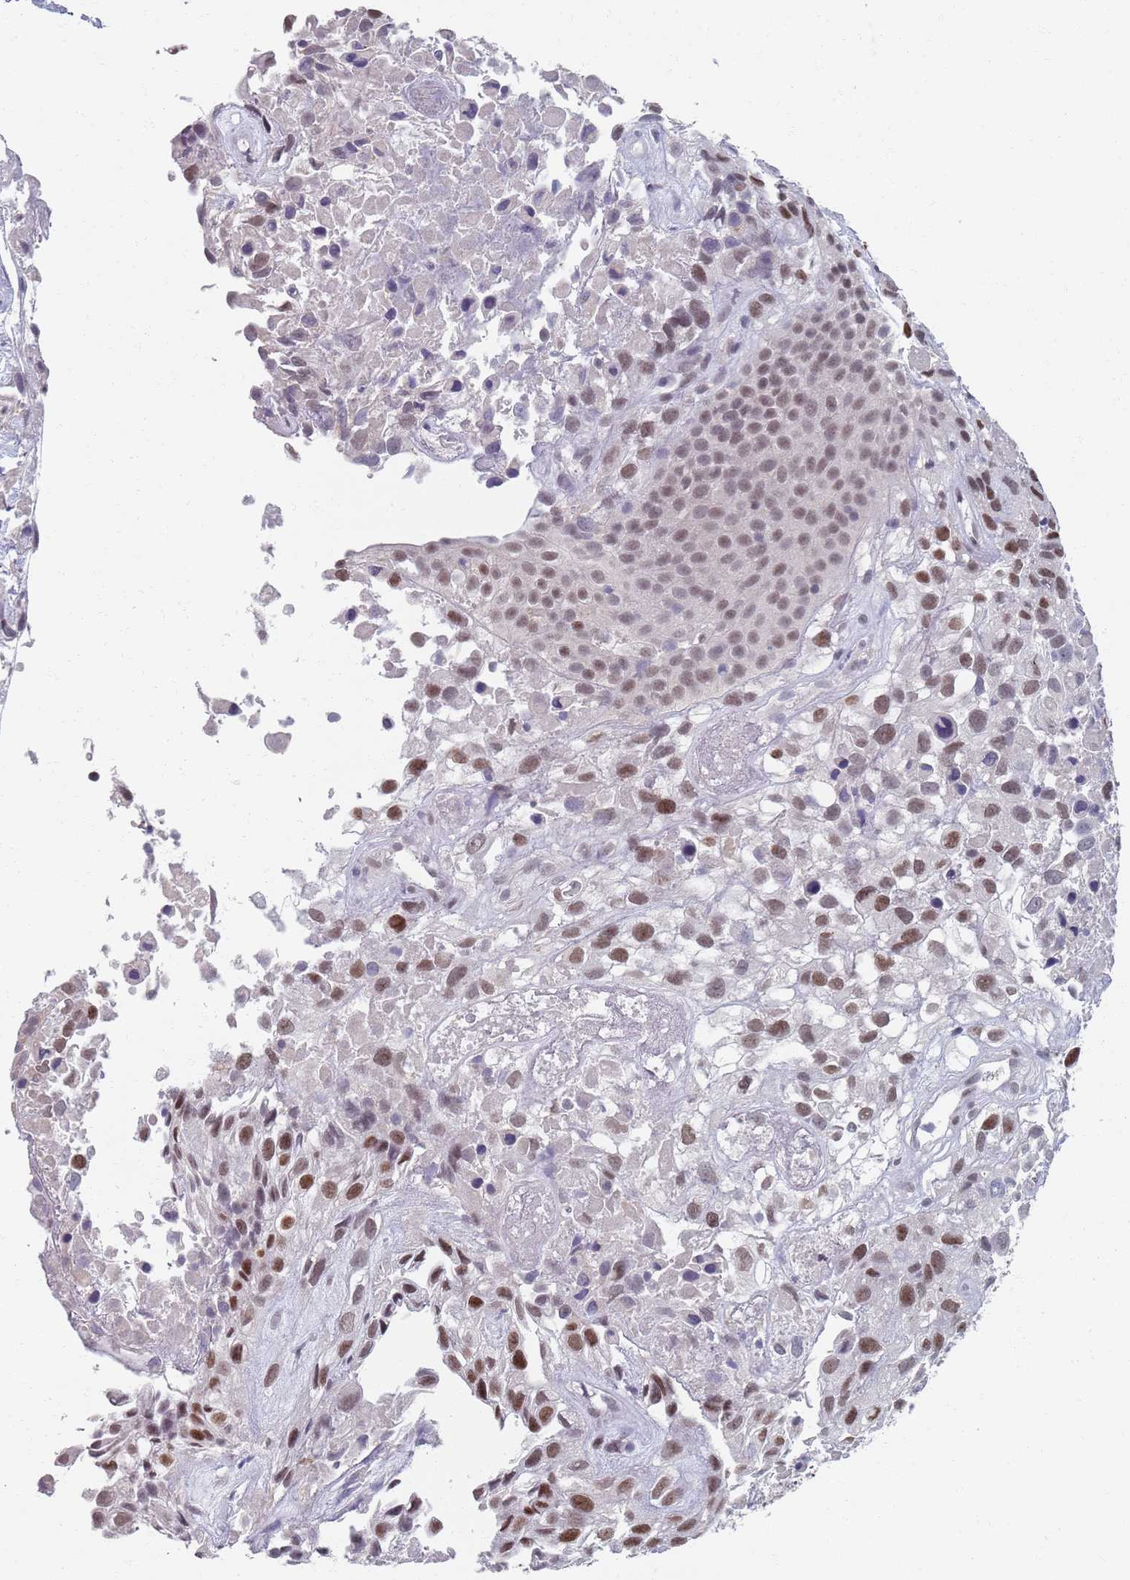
{"staining": {"intensity": "moderate", "quantity": ">75%", "location": "nuclear"}, "tissue": "urothelial cancer", "cell_type": "Tumor cells", "image_type": "cancer", "snomed": [{"axis": "morphology", "description": "Urothelial carcinoma, High grade"}, {"axis": "topography", "description": "Urinary bladder"}], "caption": "Tumor cells demonstrate medium levels of moderate nuclear positivity in approximately >75% of cells in urothelial cancer.", "gene": "SAMD1", "patient": {"sex": "male", "age": 56}}